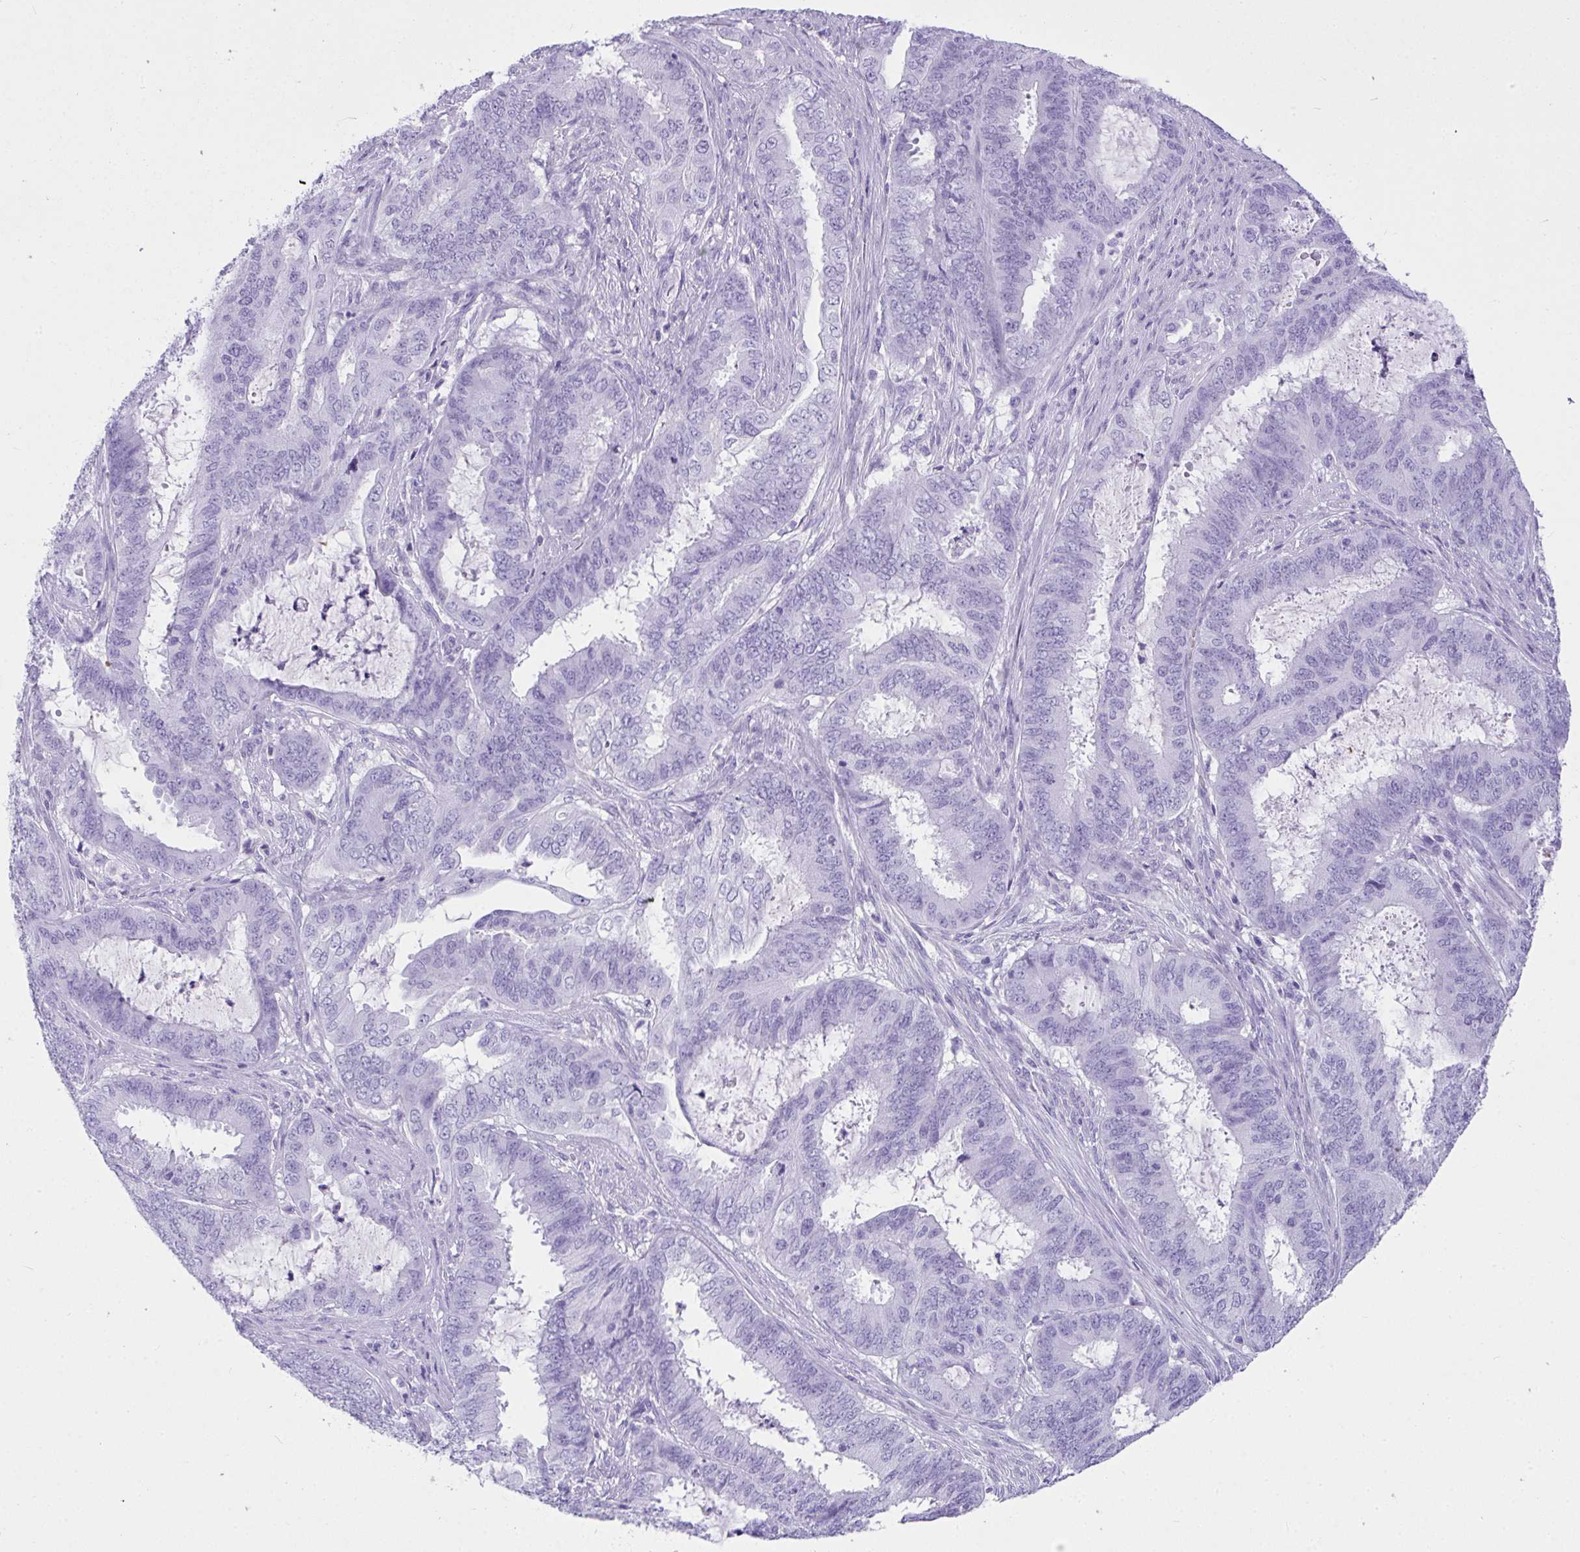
{"staining": {"intensity": "negative", "quantity": "none", "location": "none"}, "tissue": "endometrial cancer", "cell_type": "Tumor cells", "image_type": "cancer", "snomed": [{"axis": "morphology", "description": "Adenocarcinoma, NOS"}, {"axis": "topography", "description": "Endometrium"}], "caption": "Immunohistochemistry (IHC) of endometrial adenocarcinoma shows no staining in tumor cells. (DAB immunohistochemistry (IHC) visualized using brightfield microscopy, high magnification).", "gene": "AVIL", "patient": {"sex": "female", "age": 51}}